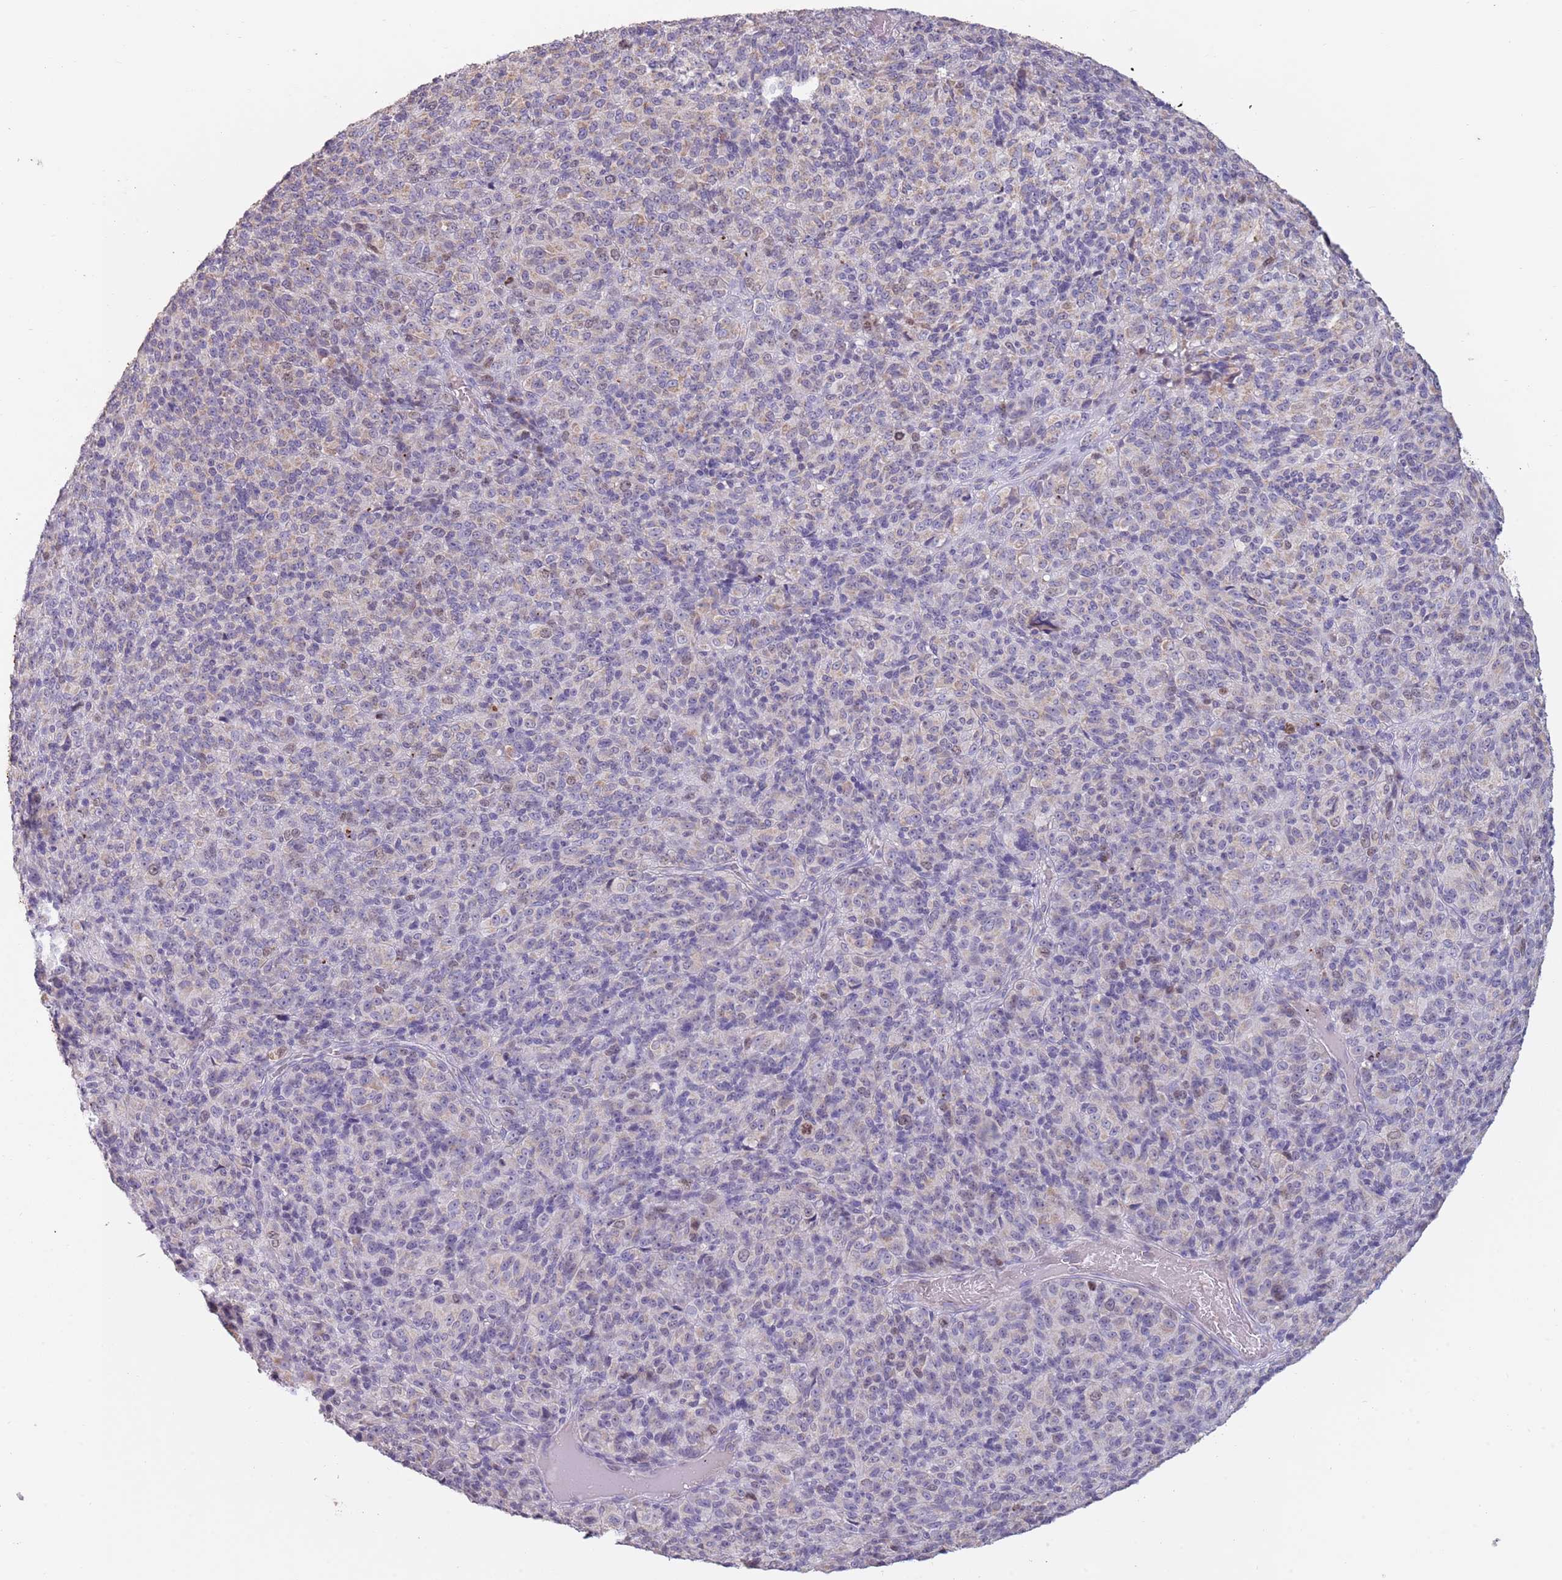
{"staining": {"intensity": "negative", "quantity": "none", "location": "none"}, "tissue": "melanoma", "cell_type": "Tumor cells", "image_type": "cancer", "snomed": [{"axis": "morphology", "description": "Malignant melanoma, Metastatic site"}, {"axis": "topography", "description": "Brain"}], "caption": "This is an immunohistochemistry (IHC) micrograph of human melanoma. There is no expression in tumor cells.", "gene": "SYS1", "patient": {"sex": "female", "age": 56}}